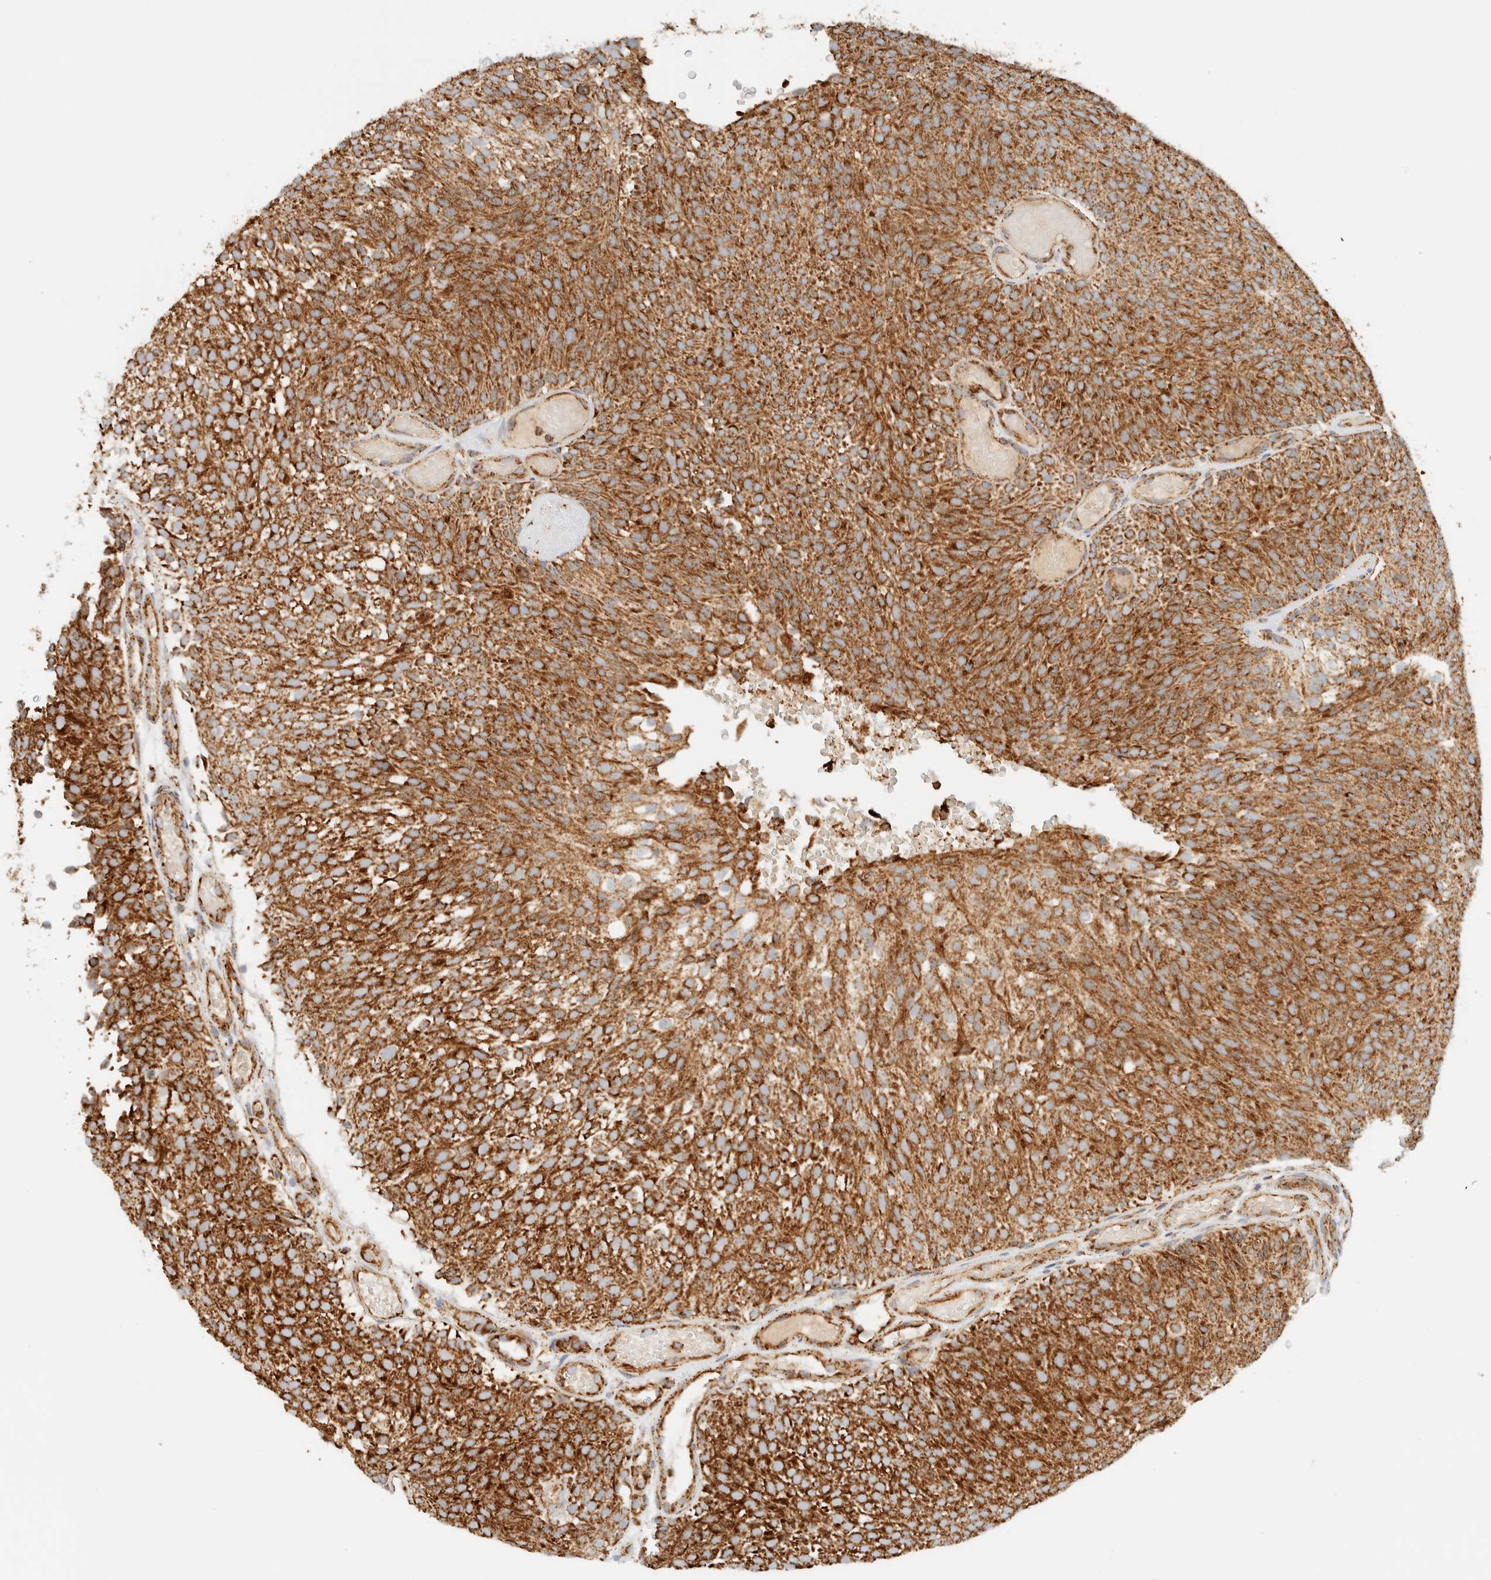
{"staining": {"intensity": "strong", "quantity": ">75%", "location": "cytoplasmic/membranous"}, "tissue": "urothelial cancer", "cell_type": "Tumor cells", "image_type": "cancer", "snomed": [{"axis": "morphology", "description": "Urothelial carcinoma, Low grade"}, {"axis": "topography", "description": "Urinary bladder"}], "caption": "Urothelial cancer stained for a protein (brown) displays strong cytoplasmic/membranous positive expression in approximately >75% of tumor cells.", "gene": "KIFAP3", "patient": {"sex": "male", "age": 78}}